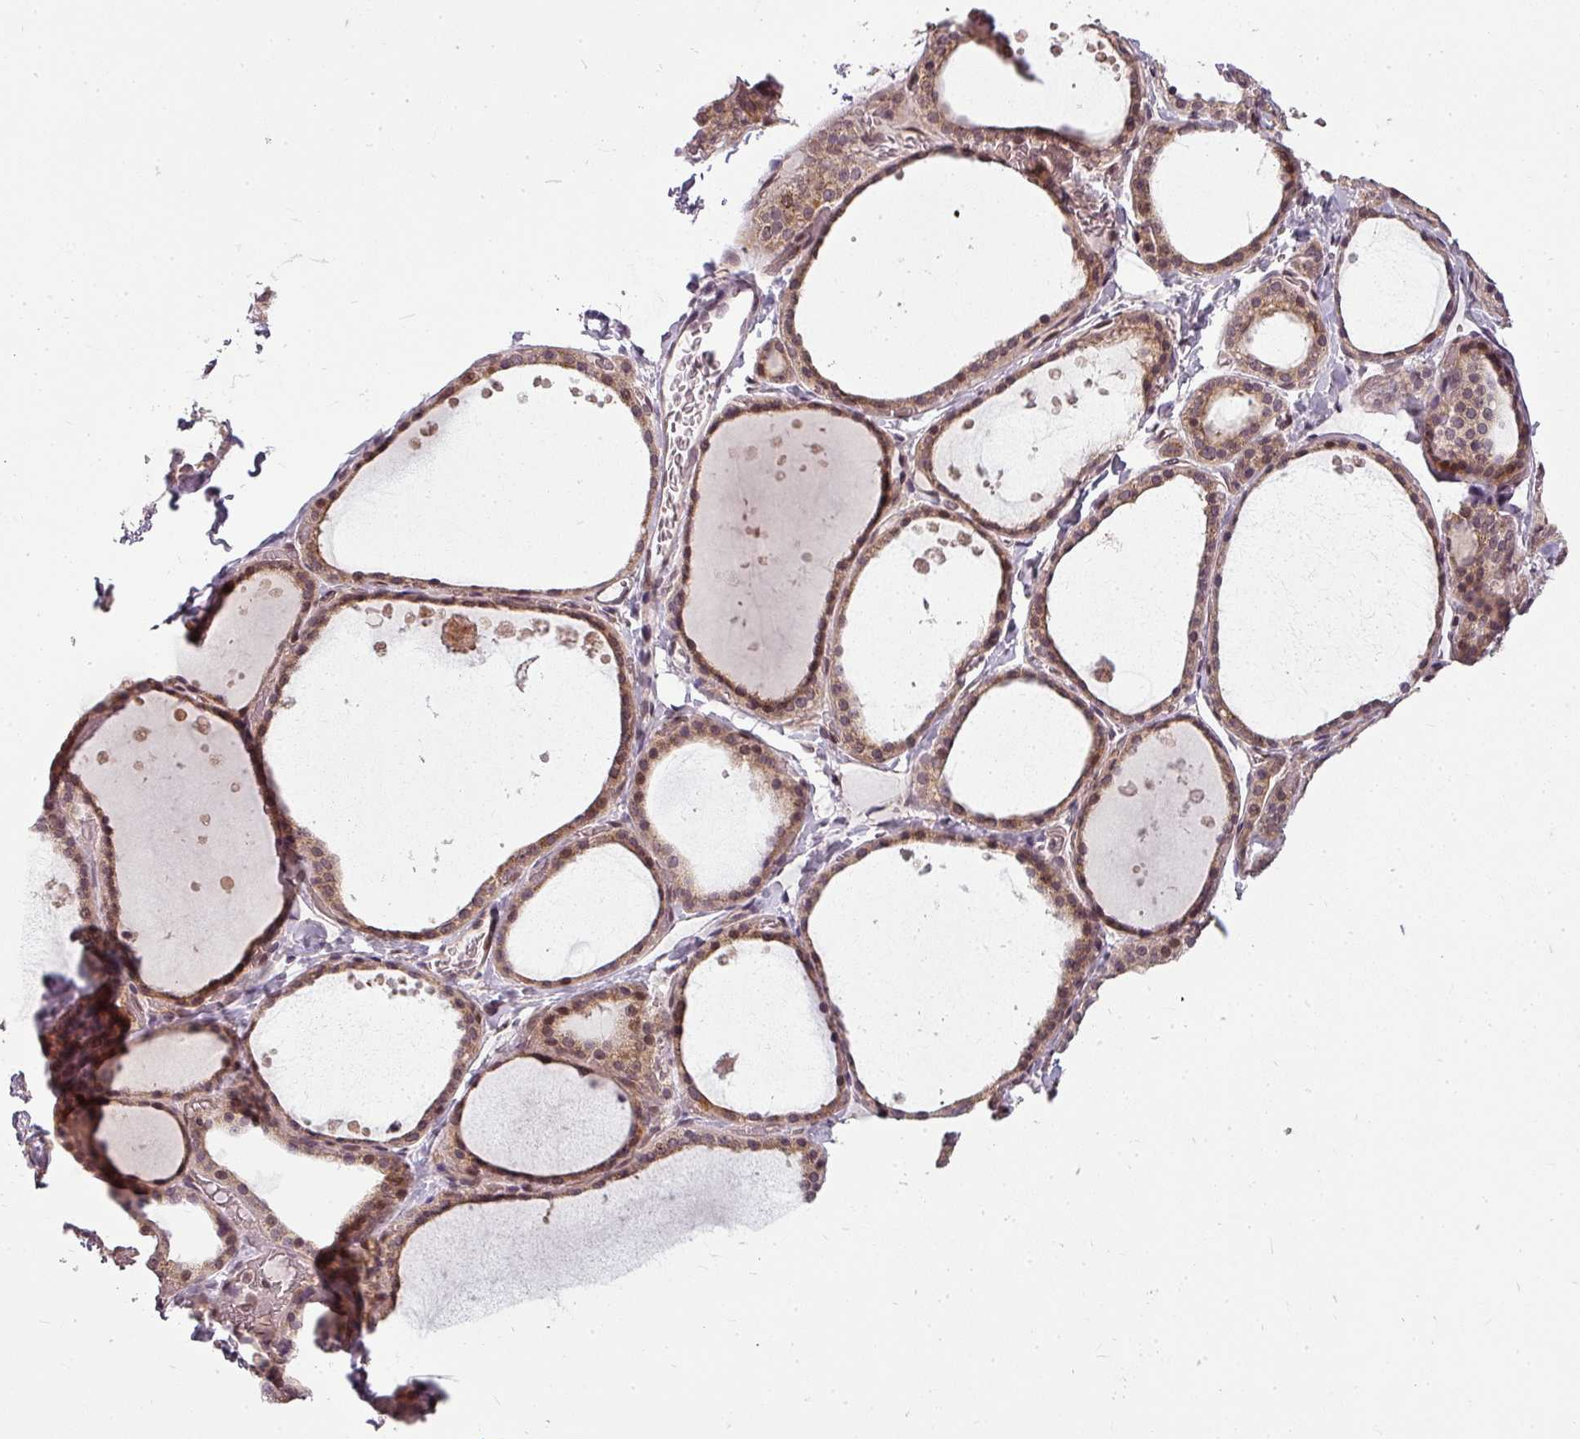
{"staining": {"intensity": "weak", "quantity": ">75%", "location": "cytoplasmic/membranous,nuclear"}, "tissue": "thyroid gland", "cell_type": "Glandular cells", "image_type": "normal", "snomed": [{"axis": "morphology", "description": "Normal tissue, NOS"}, {"axis": "topography", "description": "Thyroid gland"}], "caption": "This histopathology image shows immunohistochemistry staining of benign human thyroid gland, with low weak cytoplasmic/membranous,nuclear positivity in approximately >75% of glandular cells.", "gene": "CLIC1", "patient": {"sex": "female", "age": 44}}